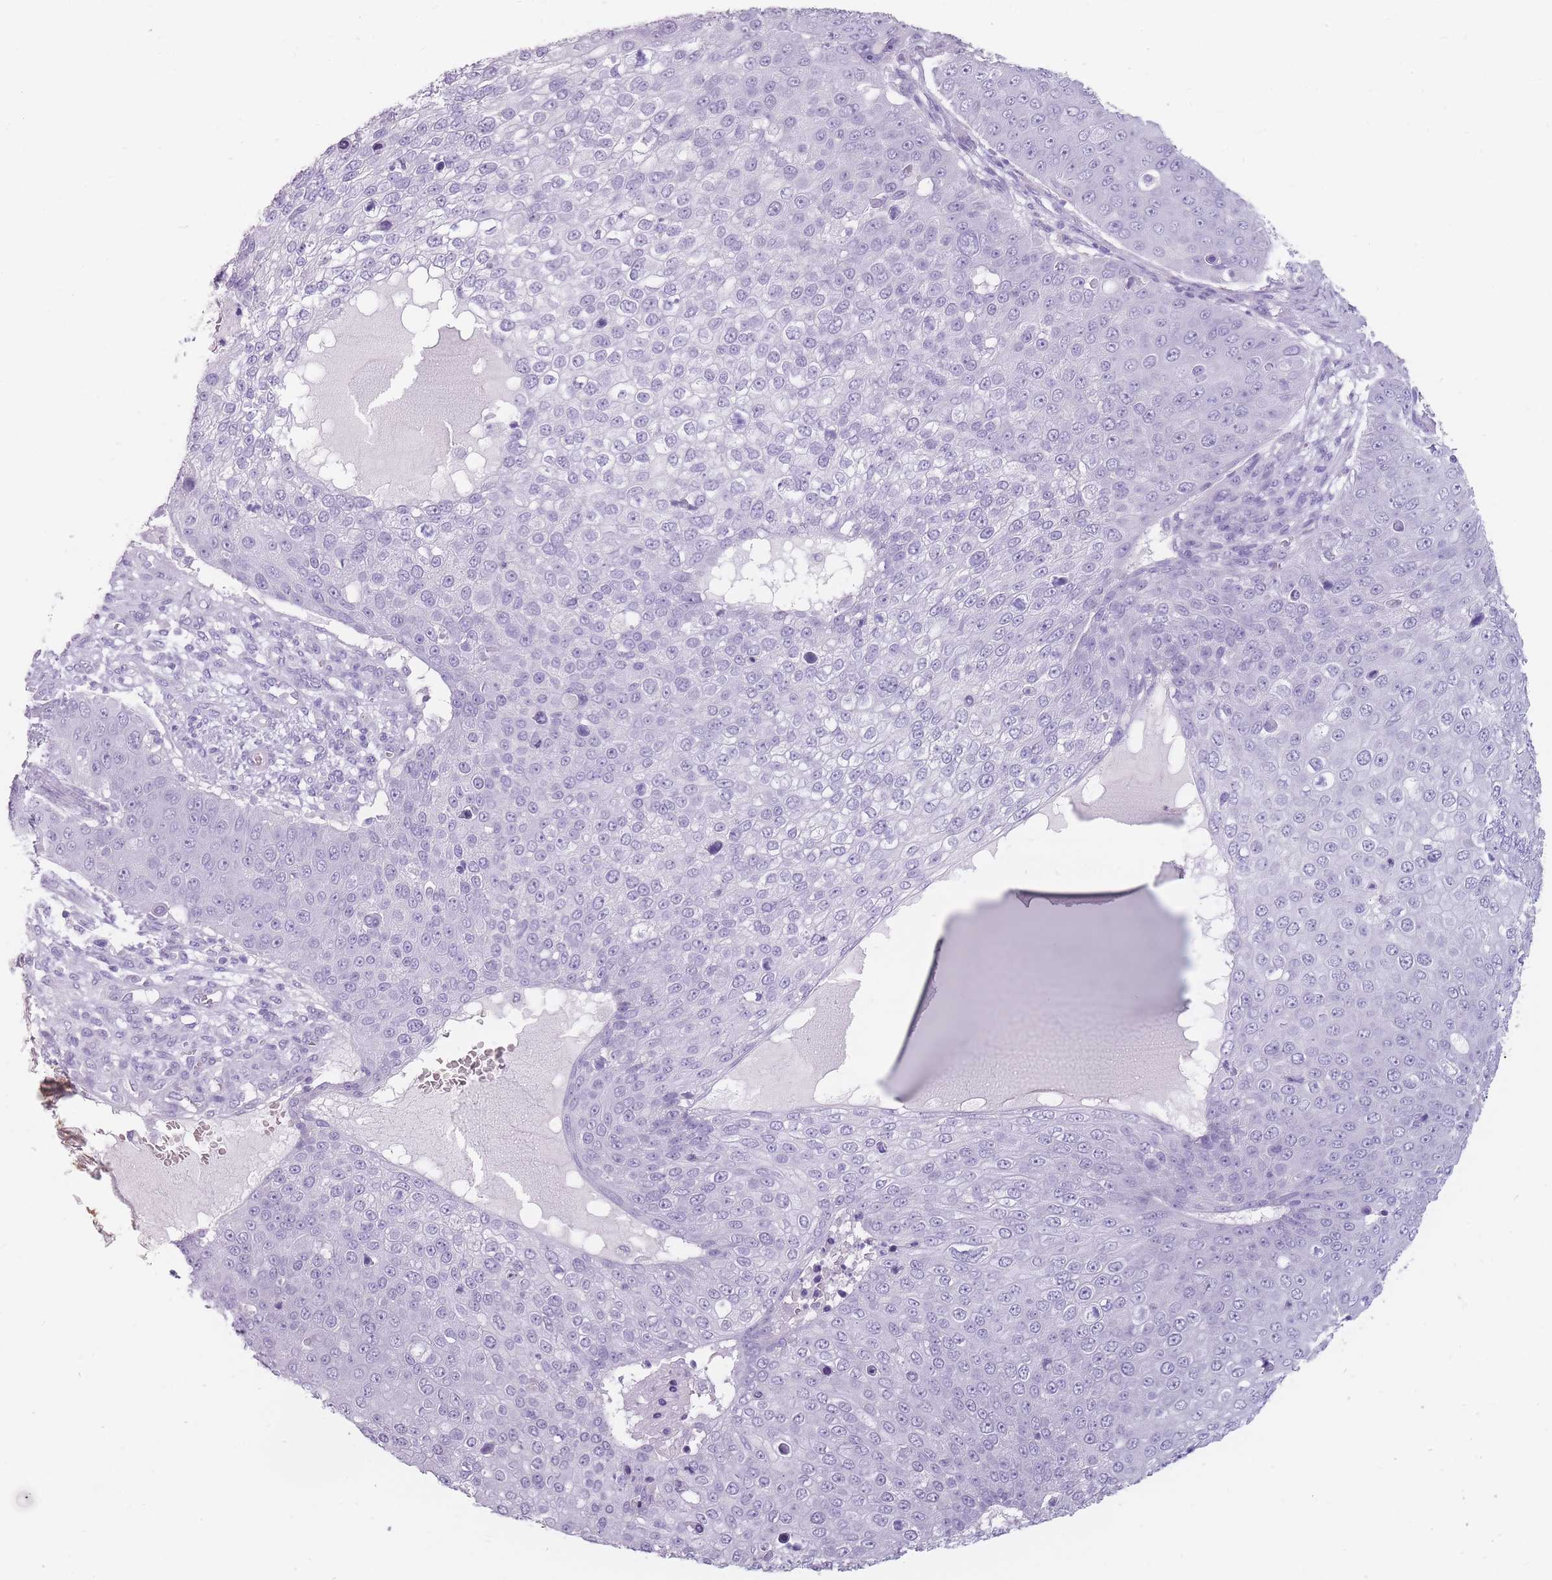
{"staining": {"intensity": "negative", "quantity": "none", "location": "none"}, "tissue": "skin cancer", "cell_type": "Tumor cells", "image_type": "cancer", "snomed": [{"axis": "morphology", "description": "Squamous cell carcinoma, NOS"}, {"axis": "topography", "description": "Skin"}], "caption": "Tumor cells are negative for brown protein staining in skin squamous cell carcinoma.", "gene": "CCNO", "patient": {"sex": "male", "age": 71}}